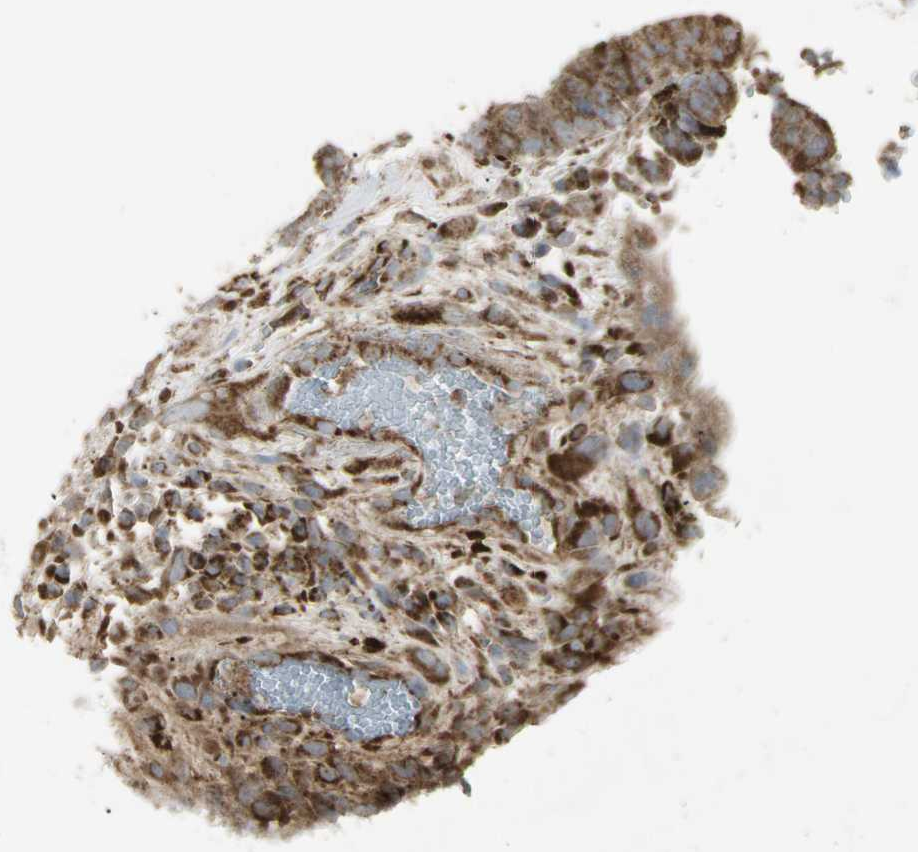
{"staining": {"intensity": "strong", "quantity": ">75%", "location": "cytoplasmic/membranous"}, "tissue": "colorectal cancer", "cell_type": "Tumor cells", "image_type": "cancer", "snomed": [{"axis": "morphology", "description": "Adenocarcinoma, NOS"}, {"axis": "topography", "description": "Rectum"}], "caption": "Immunohistochemistry (IHC) micrograph of human colorectal adenocarcinoma stained for a protein (brown), which demonstrates high levels of strong cytoplasmic/membranous positivity in approximately >75% of tumor cells.", "gene": "CYB5R1", "patient": {"sex": "male", "age": 72}}